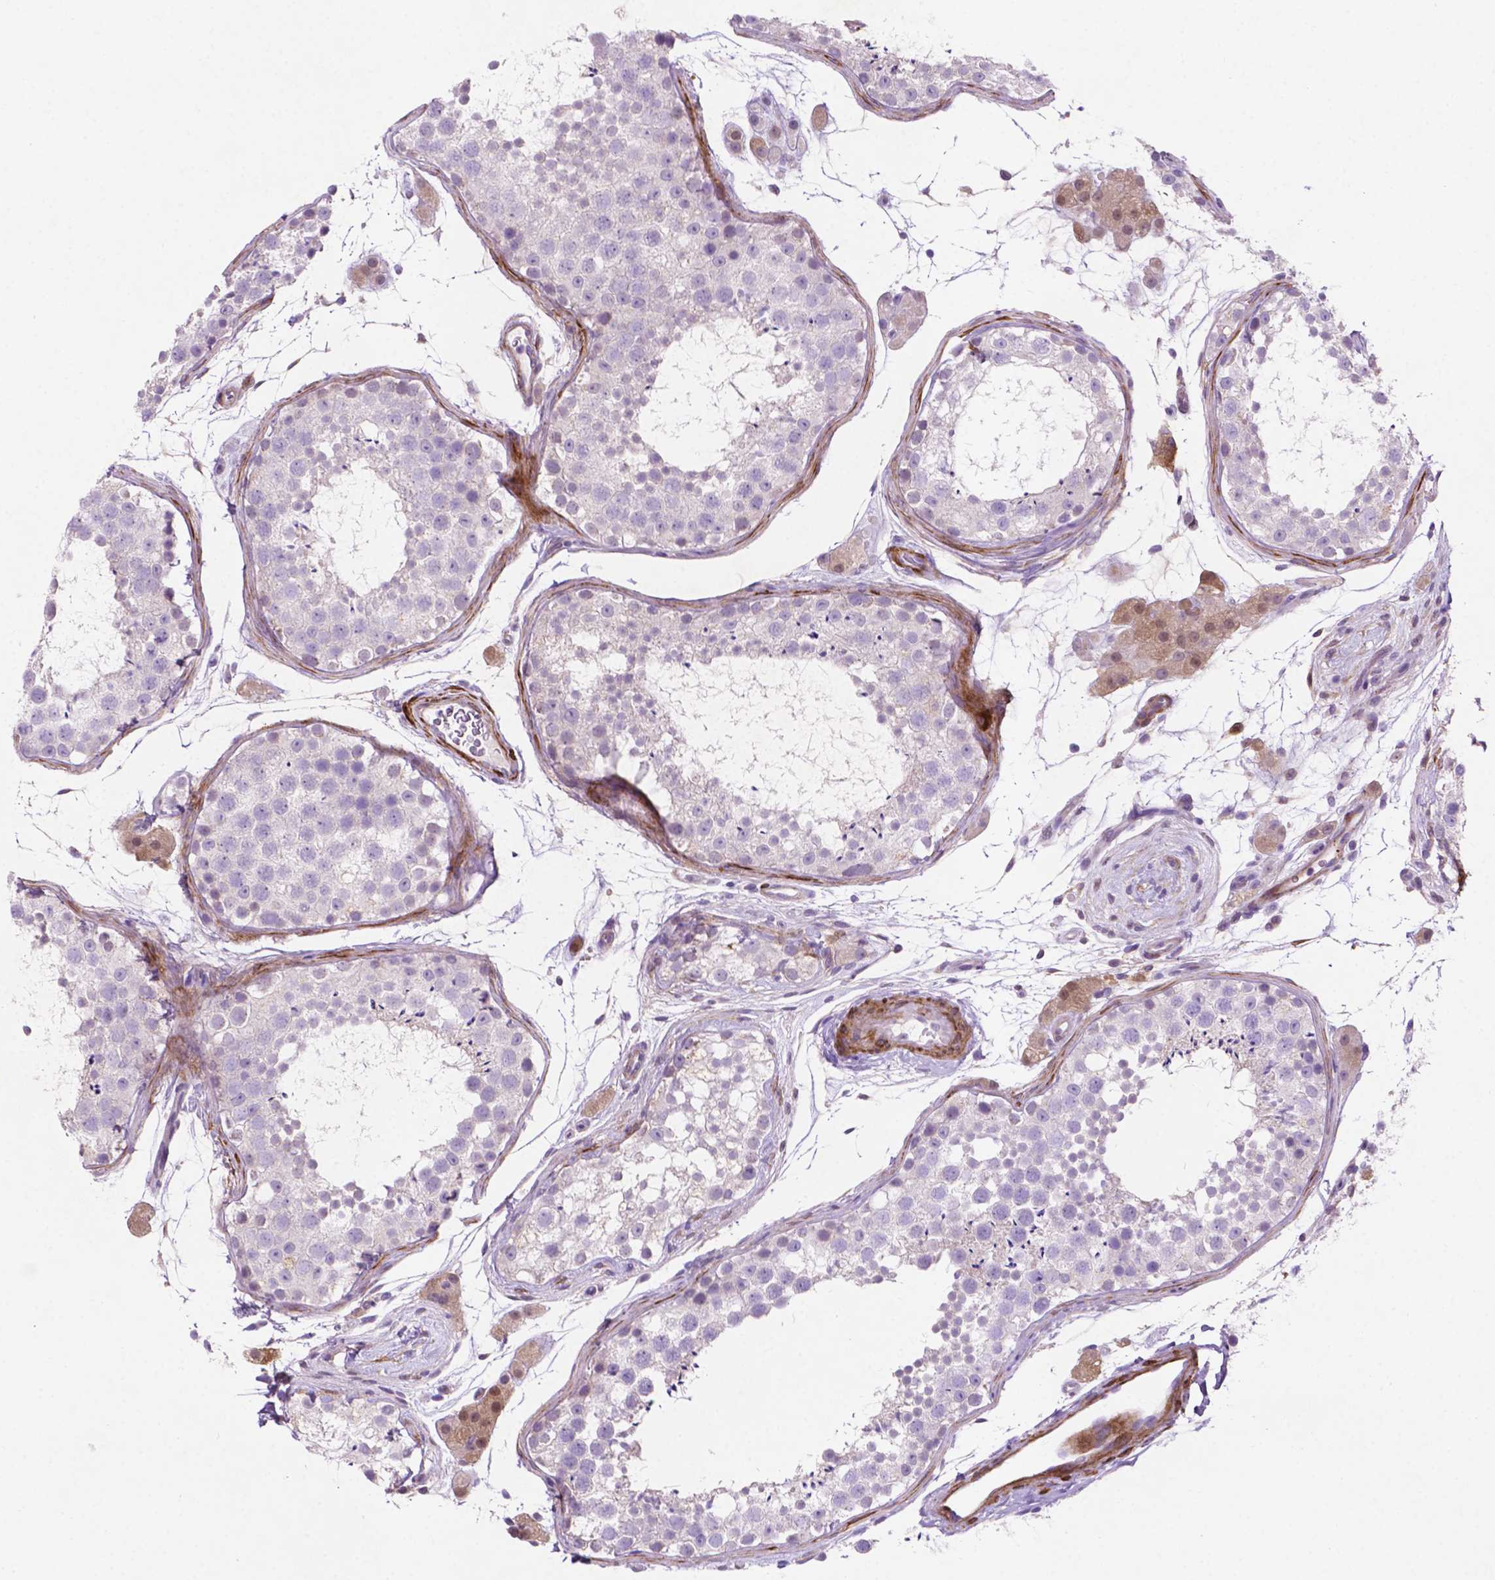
{"staining": {"intensity": "negative", "quantity": "none", "location": "none"}, "tissue": "testis", "cell_type": "Cells in seminiferous ducts", "image_type": "normal", "snomed": [{"axis": "morphology", "description": "Normal tissue, NOS"}, {"axis": "topography", "description": "Testis"}], "caption": "This is a micrograph of immunohistochemistry (IHC) staining of unremarkable testis, which shows no staining in cells in seminiferous ducts. (Brightfield microscopy of DAB immunohistochemistry at high magnification).", "gene": "ASPG", "patient": {"sex": "male", "age": 41}}